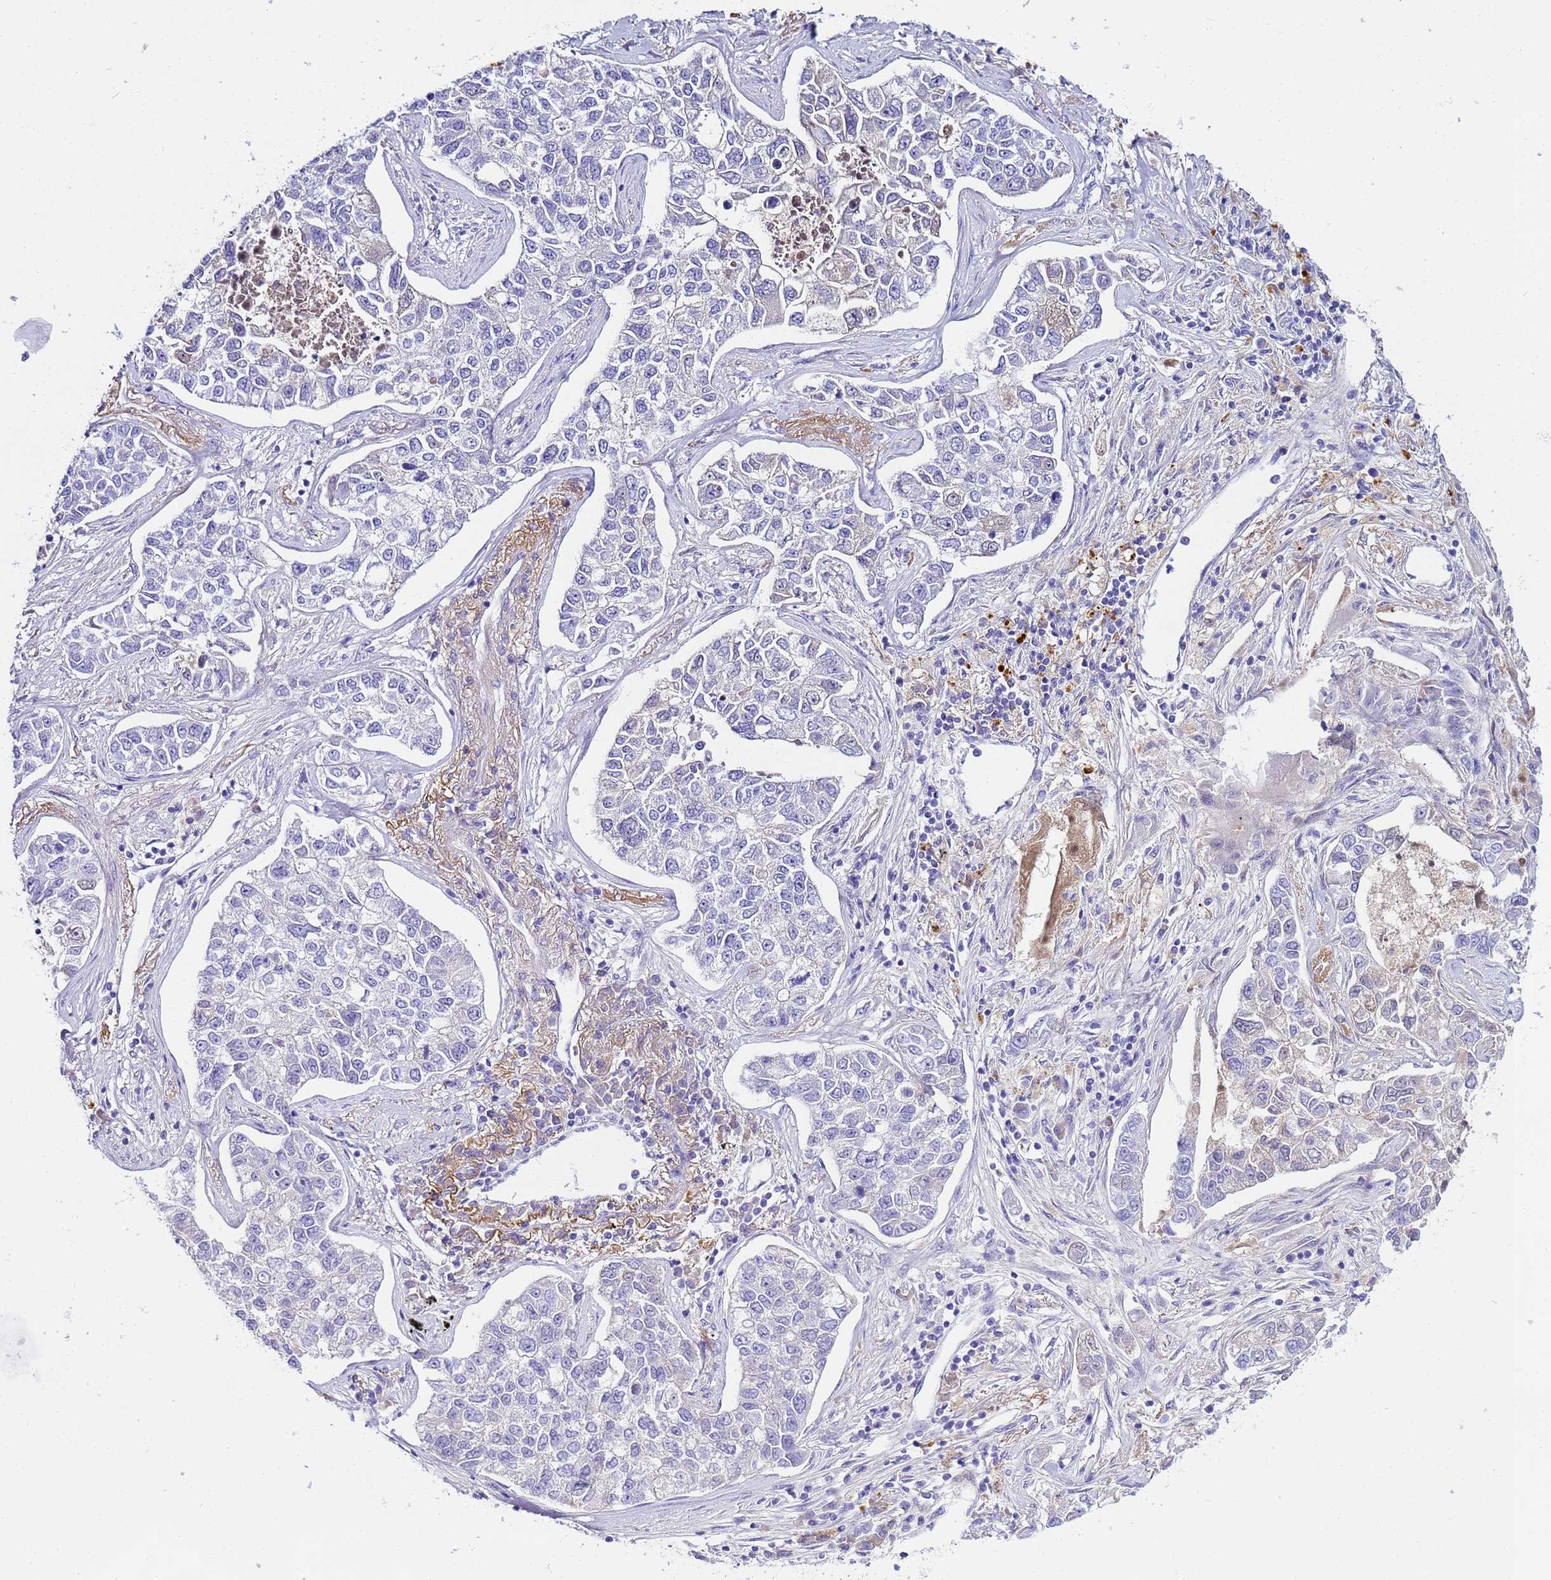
{"staining": {"intensity": "negative", "quantity": "none", "location": "none"}, "tissue": "lung cancer", "cell_type": "Tumor cells", "image_type": "cancer", "snomed": [{"axis": "morphology", "description": "Adenocarcinoma, NOS"}, {"axis": "topography", "description": "Lung"}], "caption": "This is an immunohistochemistry micrograph of human lung adenocarcinoma. There is no positivity in tumor cells.", "gene": "CFHR2", "patient": {"sex": "male", "age": 49}}